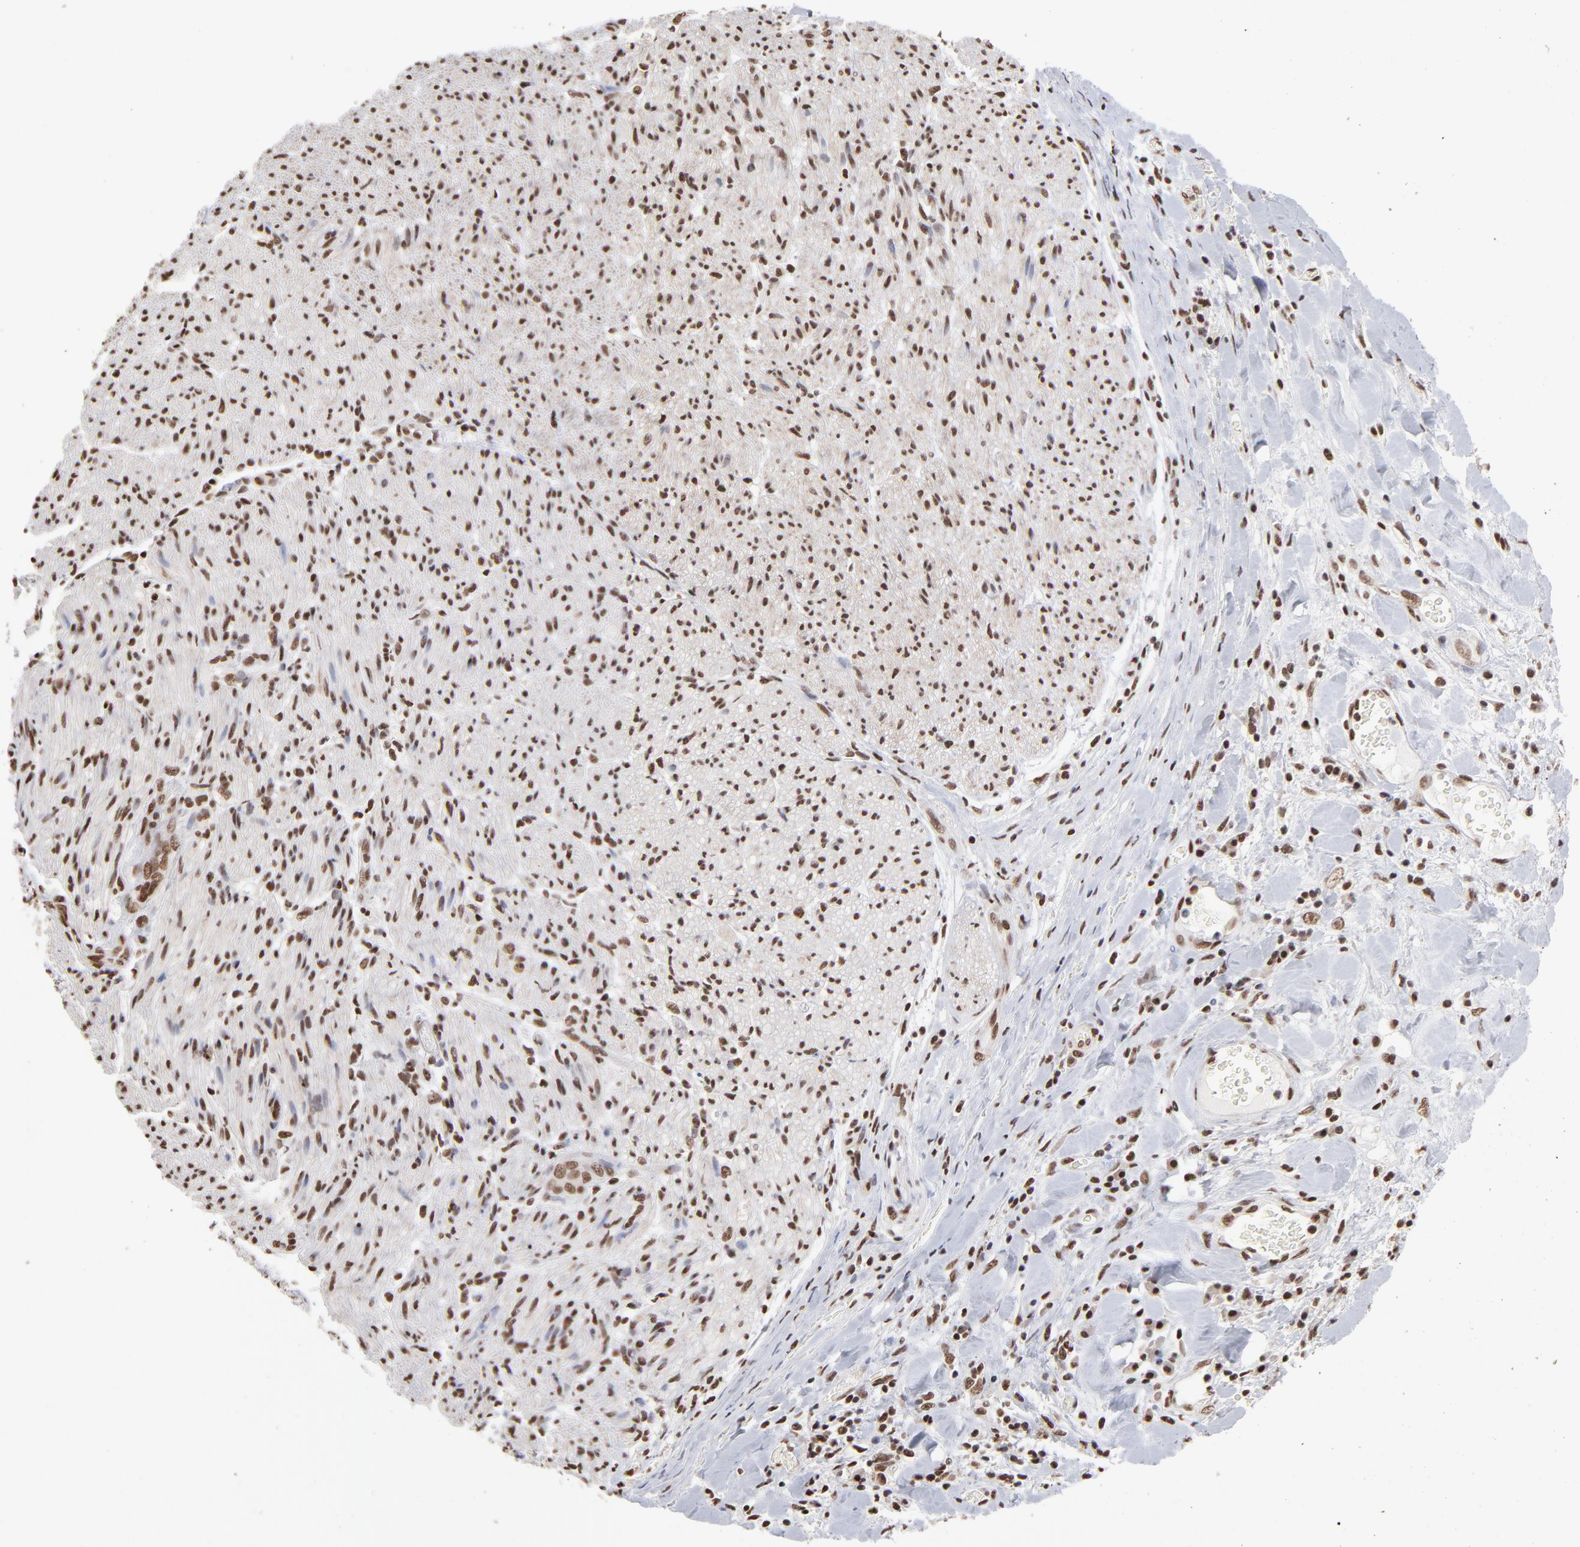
{"staining": {"intensity": "moderate", "quantity": ">75%", "location": "nuclear"}, "tissue": "liver cancer", "cell_type": "Tumor cells", "image_type": "cancer", "snomed": [{"axis": "morphology", "description": "Cholangiocarcinoma"}, {"axis": "topography", "description": "Liver"}], "caption": "An image of liver cholangiocarcinoma stained for a protein exhibits moderate nuclear brown staining in tumor cells. (DAB IHC, brown staining for protein, blue staining for nuclei).", "gene": "ZNF3", "patient": {"sex": "male", "age": 58}}